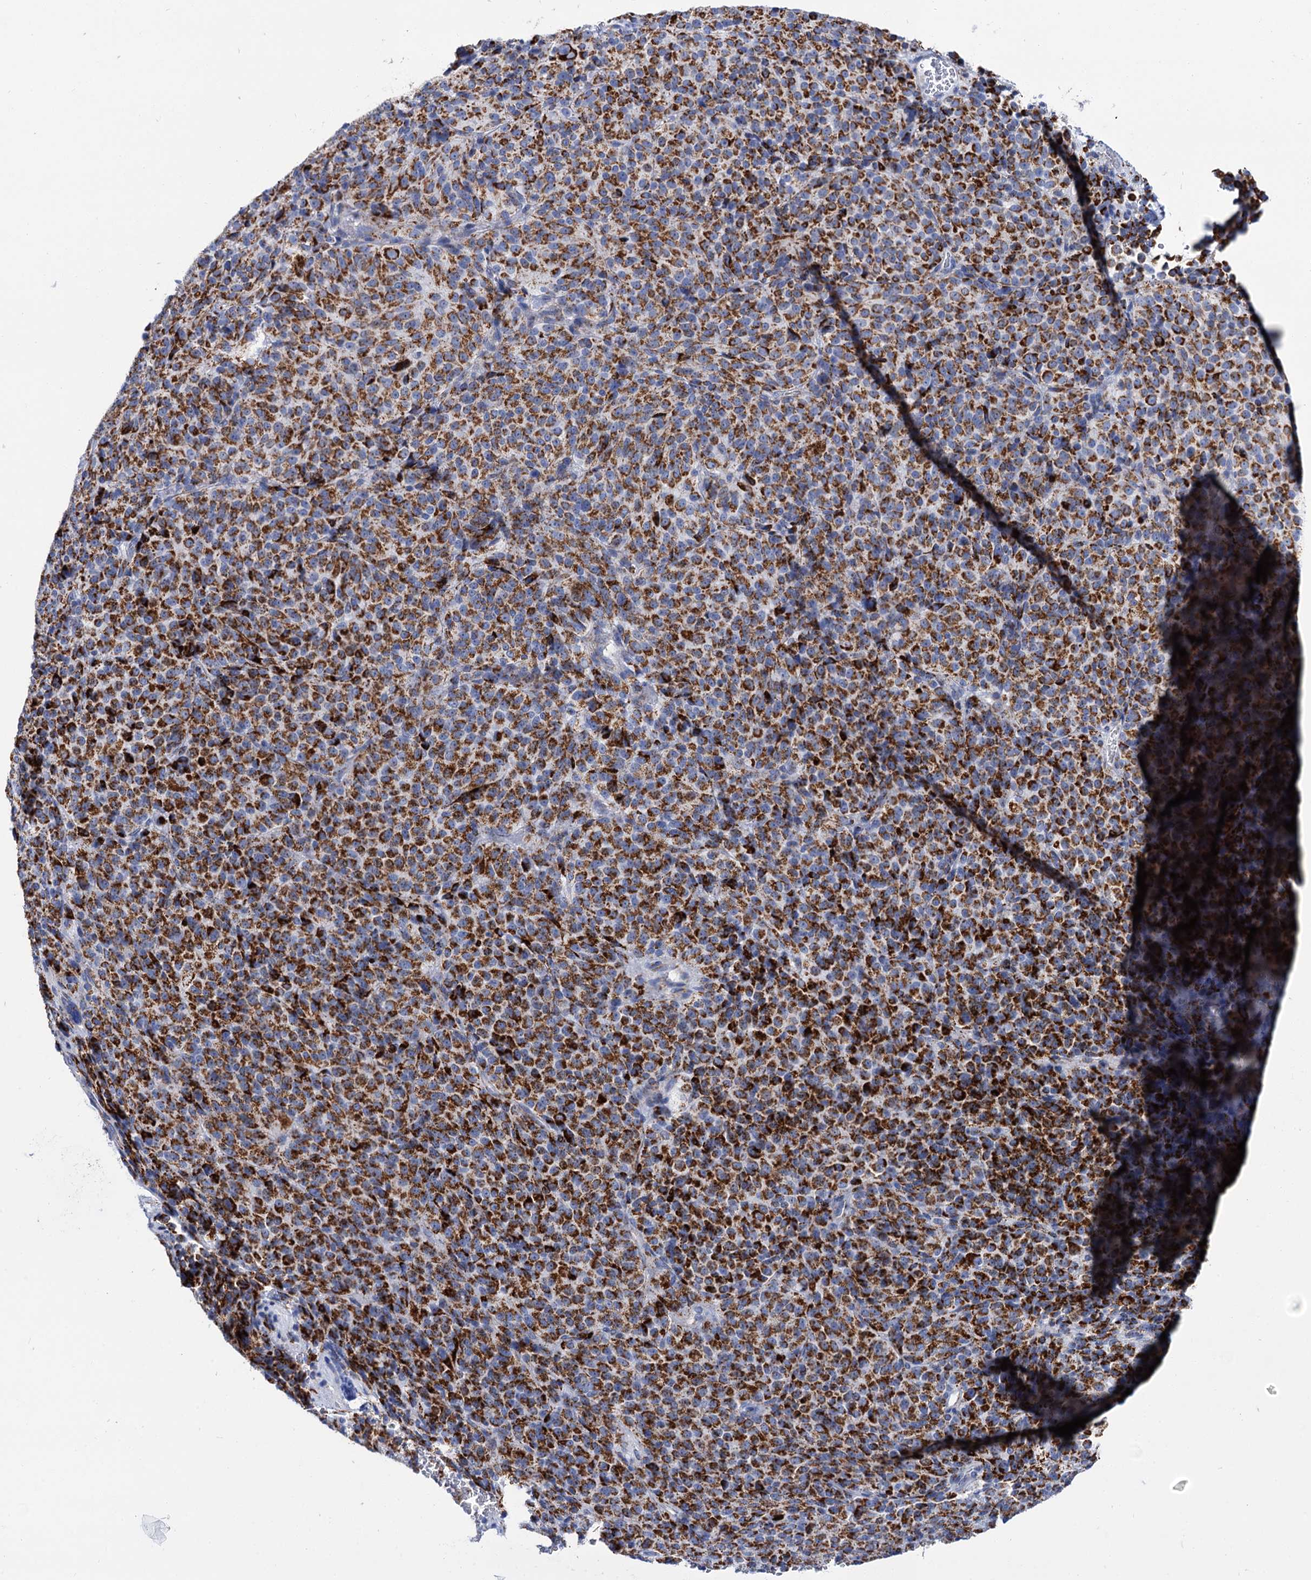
{"staining": {"intensity": "strong", "quantity": ">75%", "location": "cytoplasmic/membranous"}, "tissue": "melanoma", "cell_type": "Tumor cells", "image_type": "cancer", "snomed": [{"axis": "morphology", "description": "Malignant melanoma, Metastatic site"}, {"axis": "topography", "description": "Brain"}], "caption": "Approximately >75% of tumor cells in melanoma show strong cytoplasmic/membranous protein positivity as visualized by brown immunohistochemical staining.", "gene": "UBASH3B", "patient": {"sex": "female", "age": 56}}